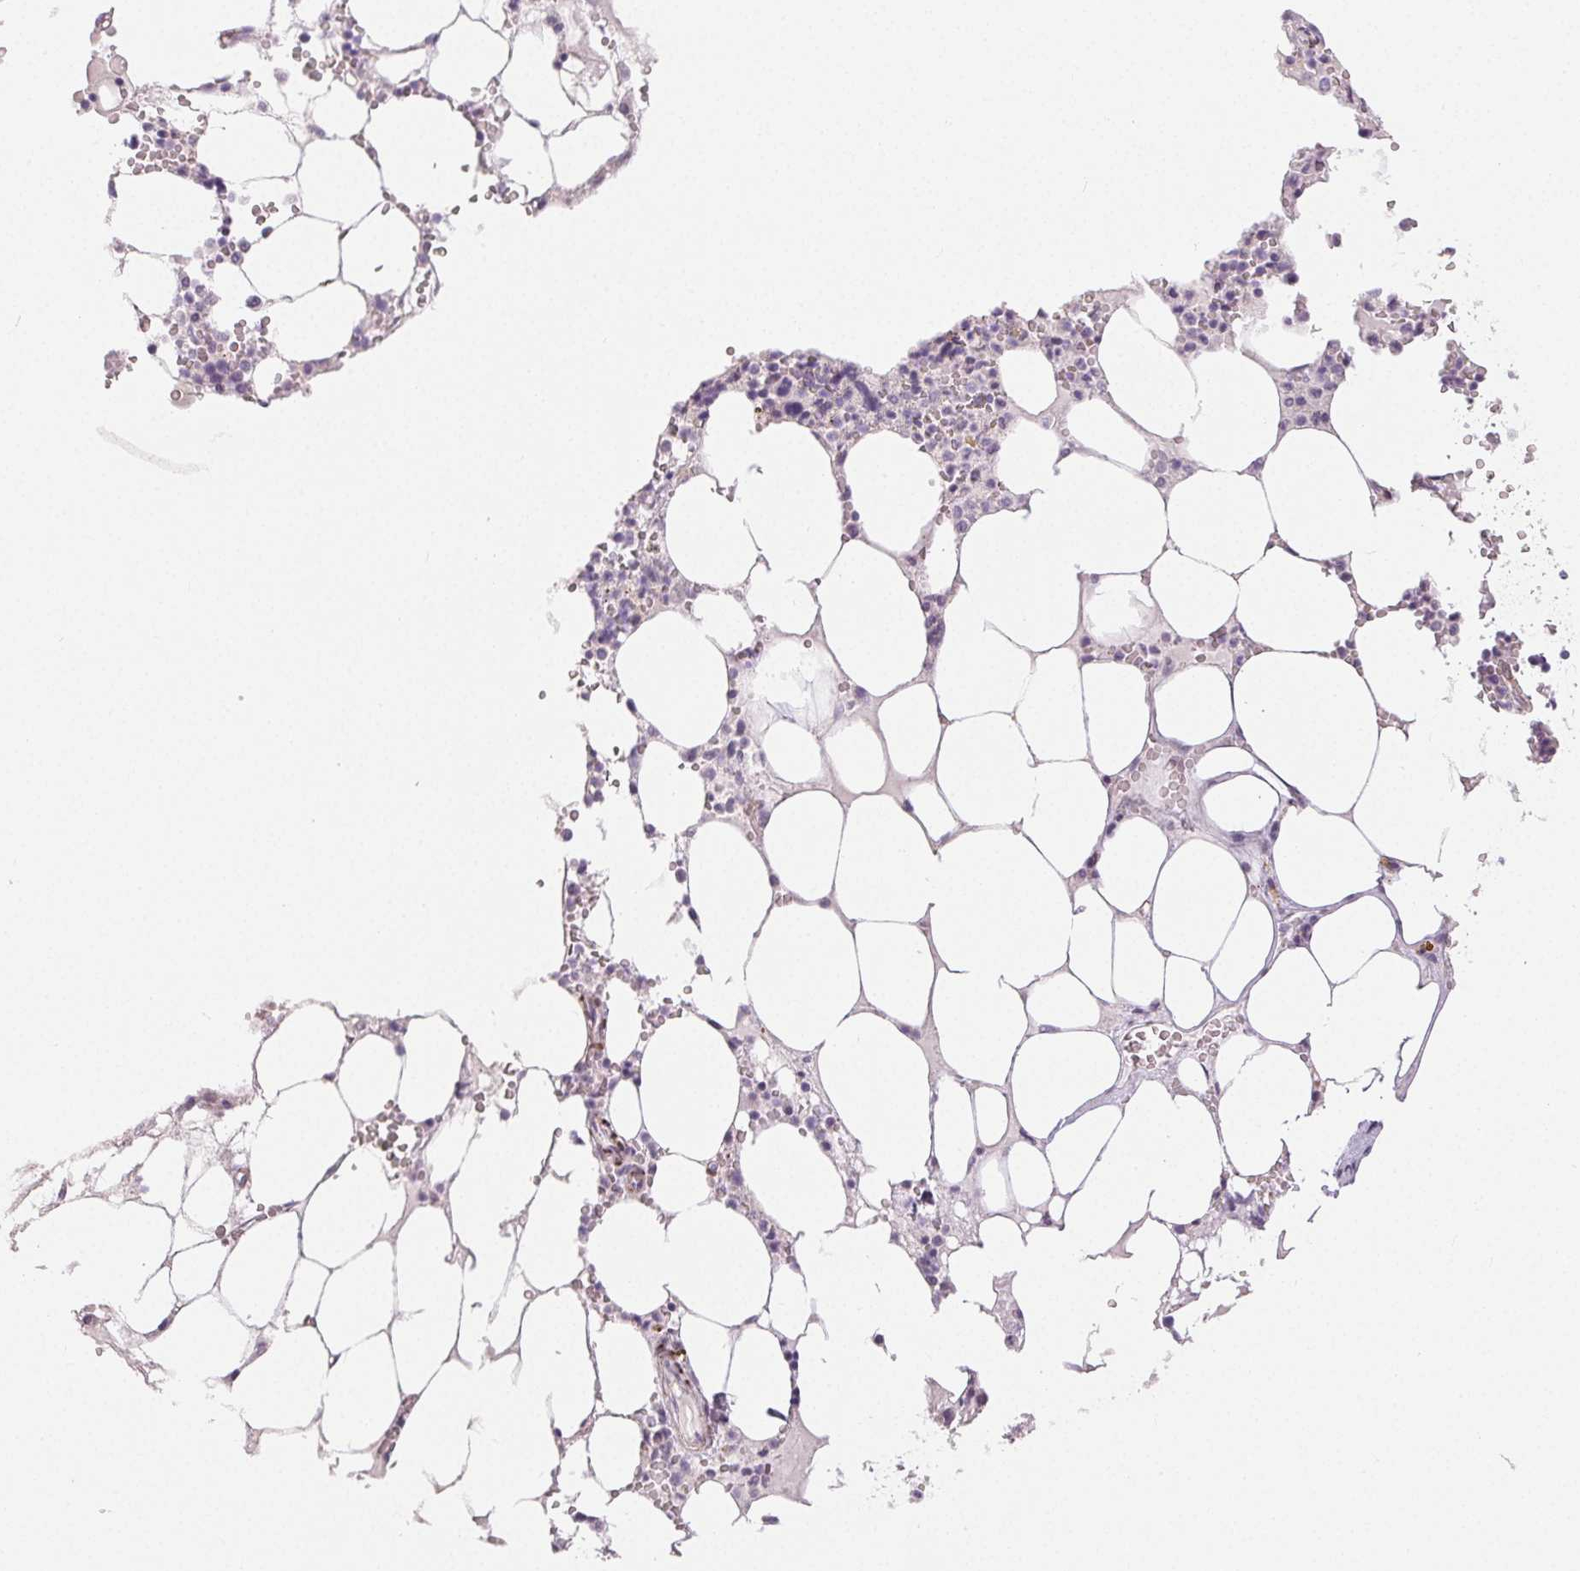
{"staining": {"intensity": "negative", "quantity": "none", "location": "none"}, "tissue": "bone marrow", "cell_type": "Hematopoietic cells", "image_type": "normal", "snomed": [{"axis": "morphology", "description": "Normal tissue, NOS"}, {"axis": "topography", "description": "Bone marrow"}], "caption": "Hematopoietic cells are negative for protein expression in normal human bone marrow. (Stains: DAB (3,3'-diaminobenzidine) immunohistochemistry with hematoxylin counter stain, Microscopy: brightfield microscopy at high magnification).", "gene": "RPGRIP1", "patient": {"sex": "male", "age": 64}}